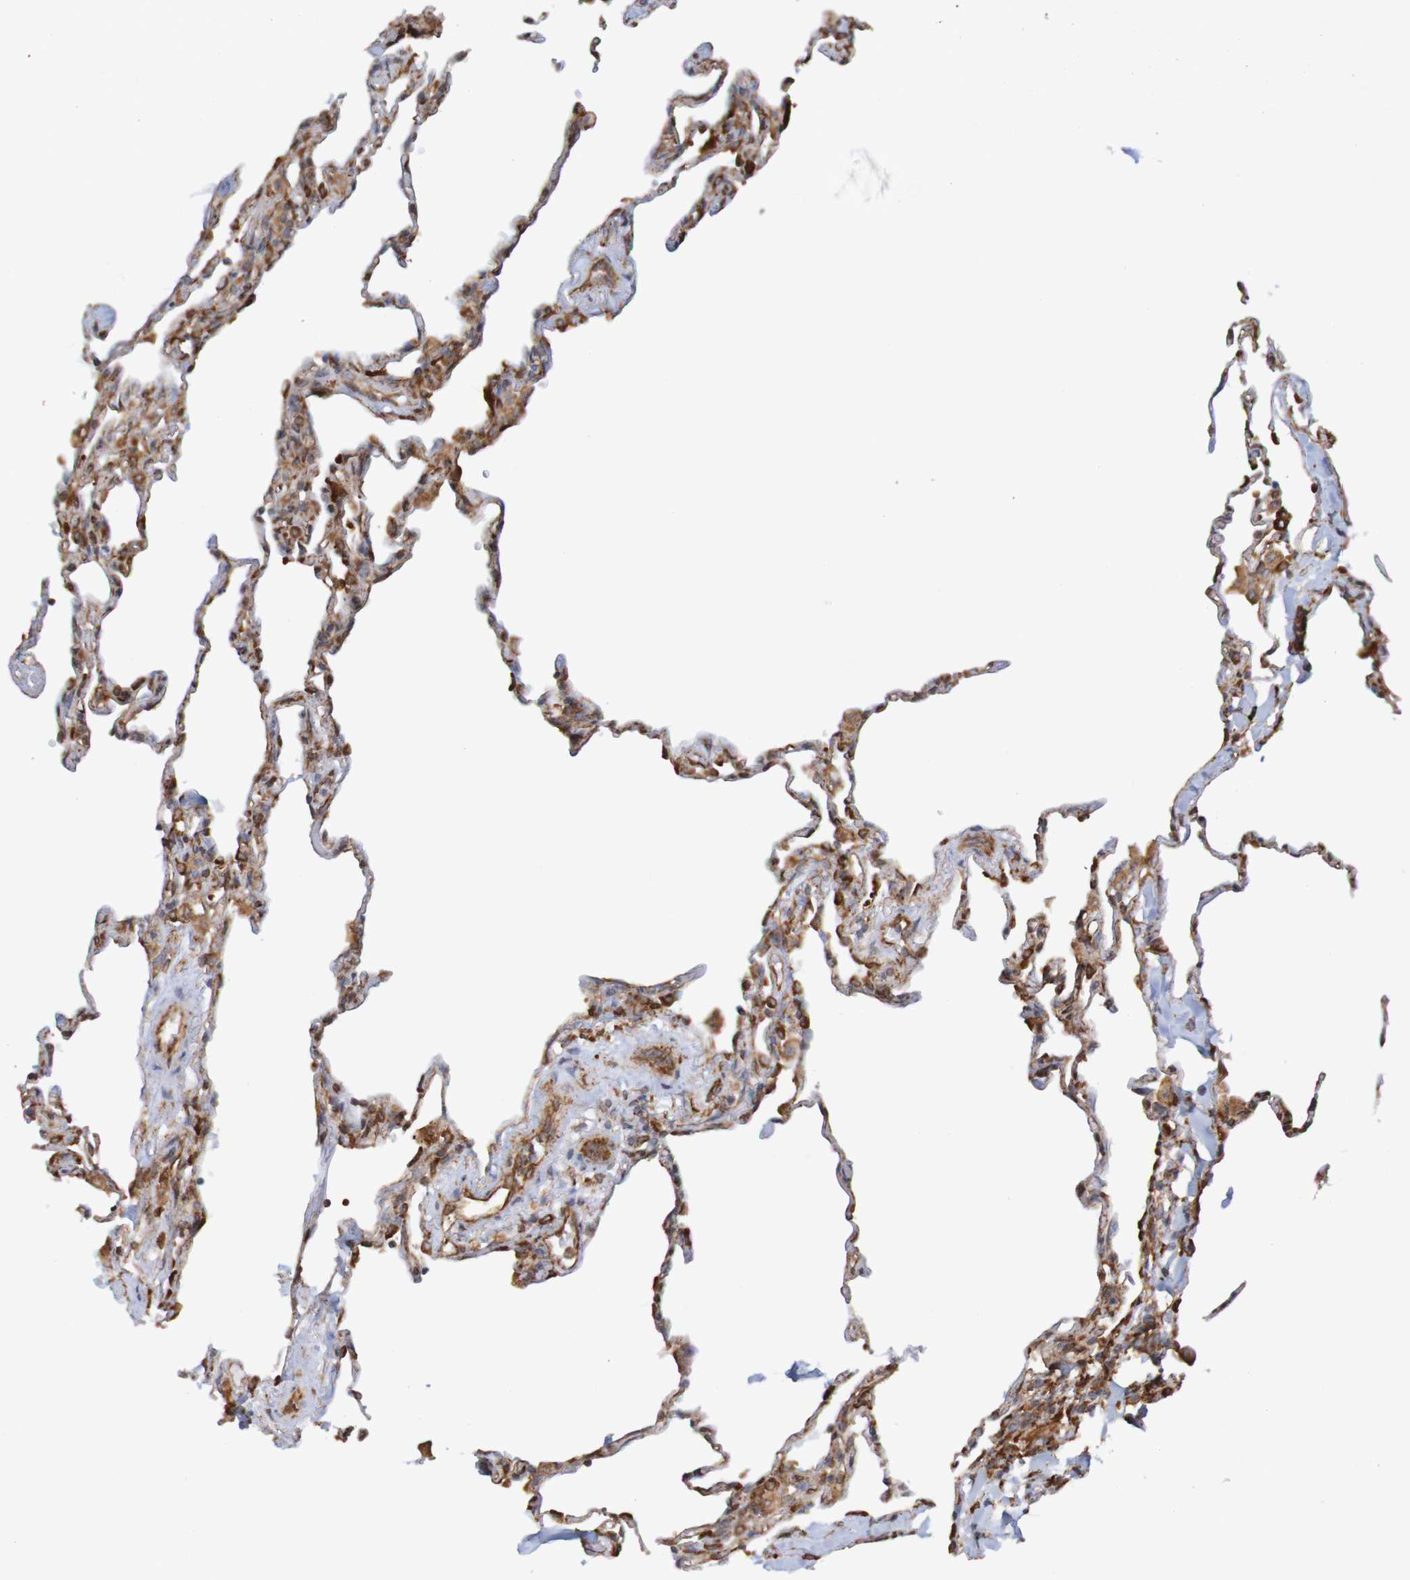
{"staining": {"intensity": "moderate", "quantity": ">75%", "location": "cytoplasmic/membranous"}, "tissue": "lung", "cell_type": "Alveolar cells", "image_type": "normal", "snomed": [{"axis": "morphology", "description": "Normal tissue, NOS"}, {"axis": "topography", "description": "Lung"}], "caption": "High-magnification brightfield microscopy of unremarkable lung stained with DAB (3,3'-diaminobenzidine) (brown) and counterstained with hematoxylin (blue). alveolar cells exhibit moderate cytoplasmic/membranous positivity is seen in approximately>75% of cells.", "gene": "PDIA3", "patient": {"sex": "male", "age": 59}}